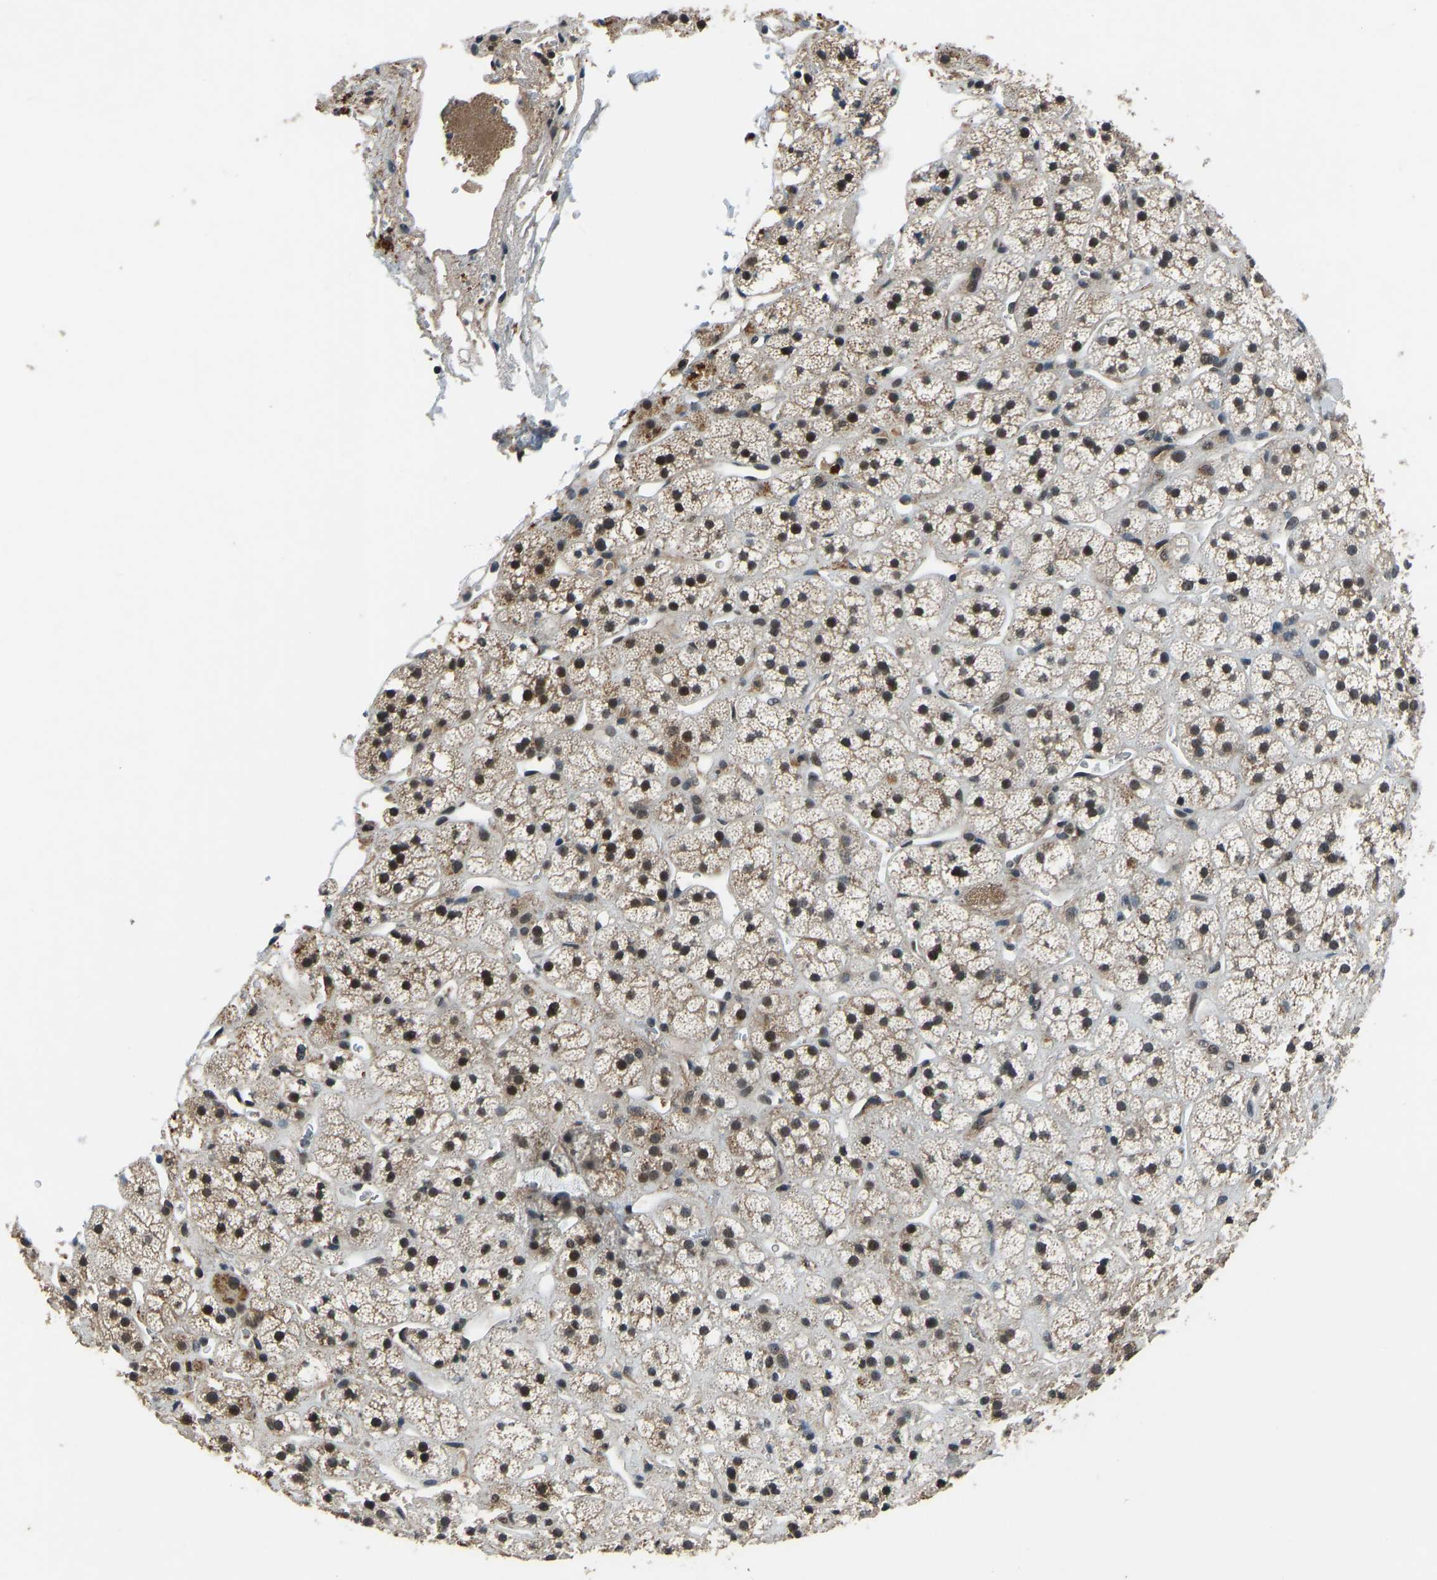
{"staining": {"intensity": "strong", "quantity": "25%-75%", "location": "cytoplasmic/membranous,nuclear"}, "tissue": "adrenal gland", "cell_type": "Glandular cells", "image_type": "normal", "snomed": [{"axis": "morphology", "description": "Normal tissue, NOS"}, {"axis": "topography", "description": "Adrenal gland"}], "caption": "This is an image of immunohistochemistry staining of normal adrenal gland, which shows strong positivity in the cytoplasmic/membranous,nuclear of glandular cells.", "gene": "TOX4", "patient": {"sex": "male", "age": 56}}